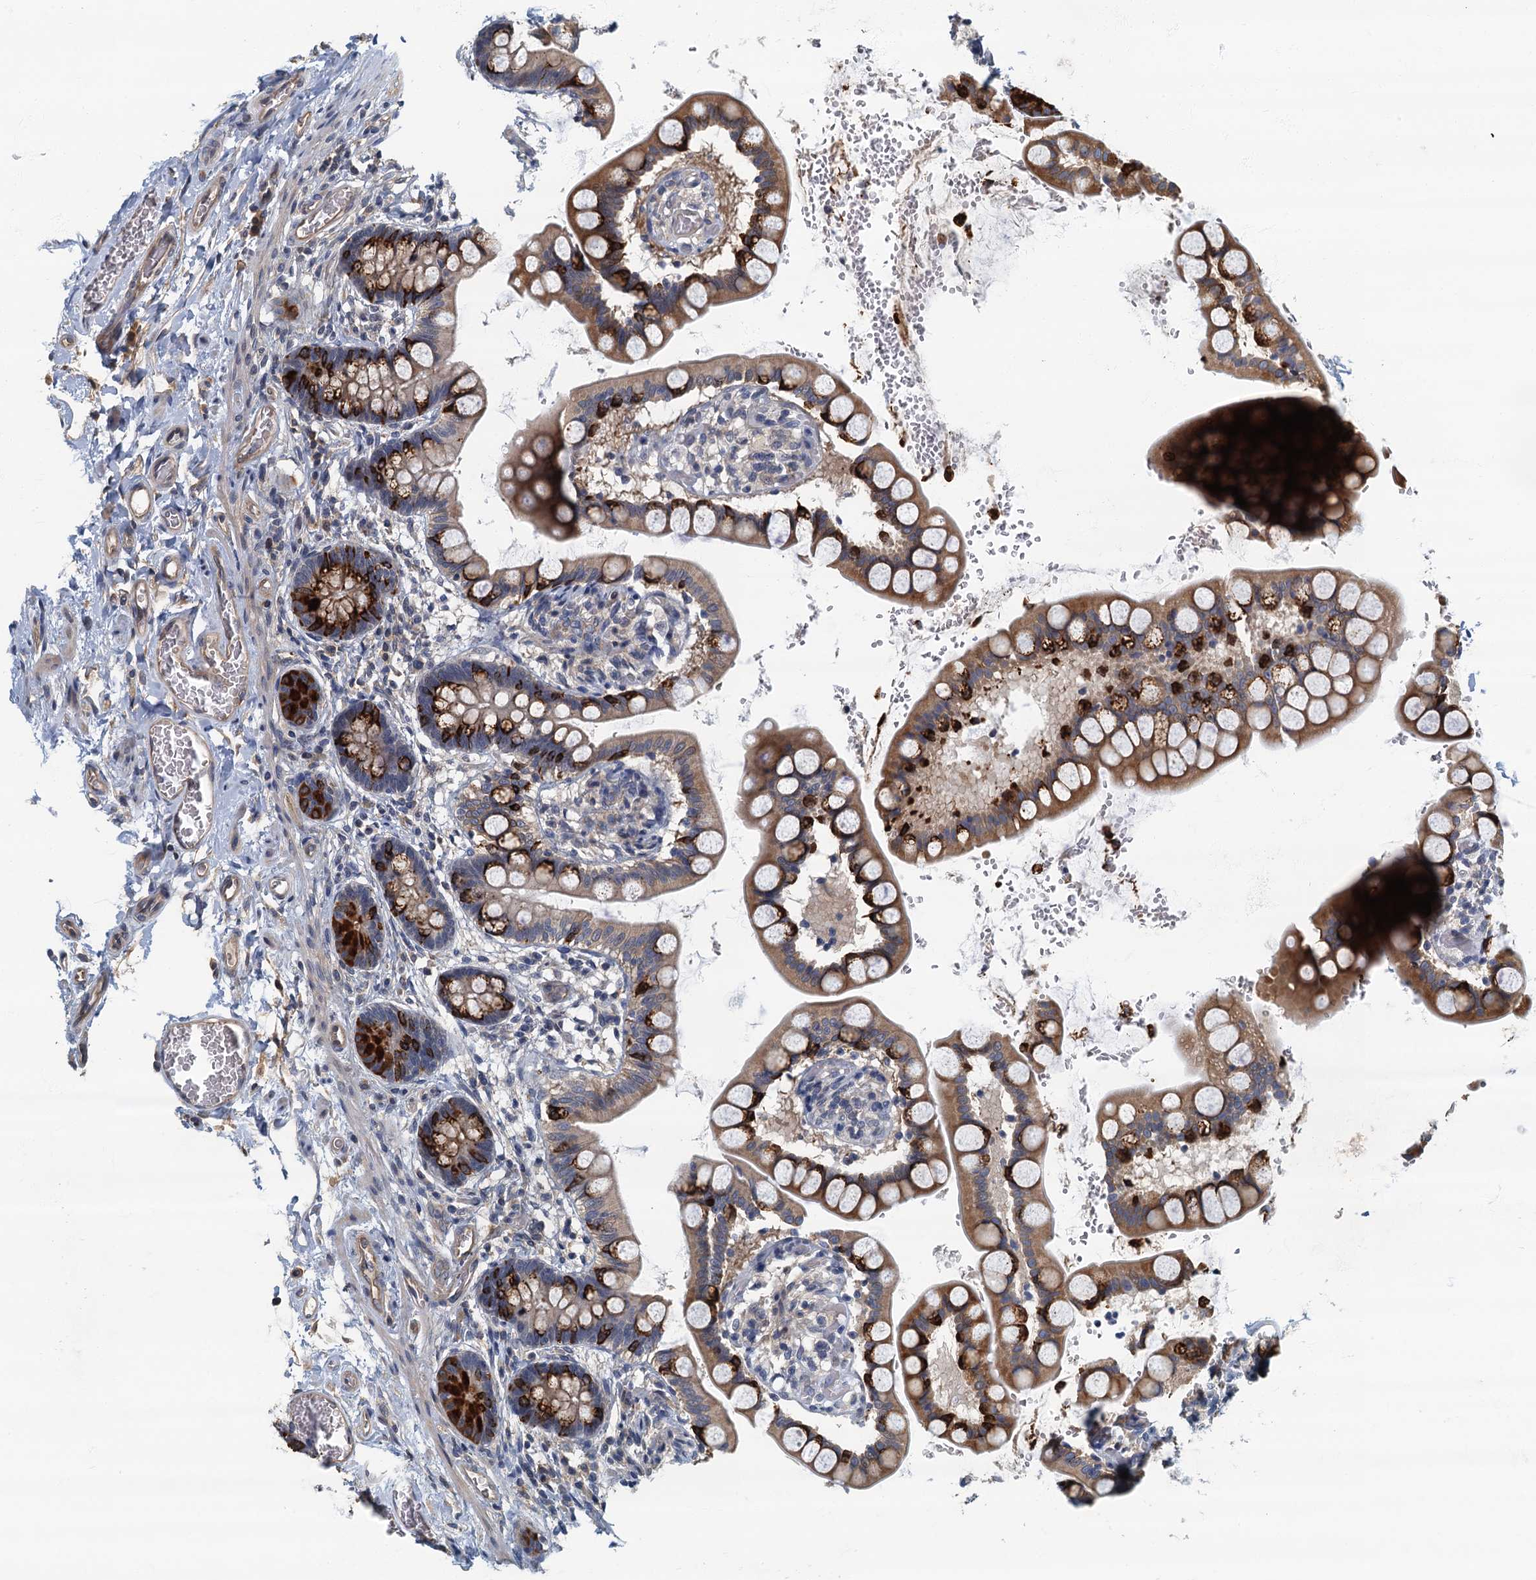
{"staining": {"intensity": "strong", "quantity": "25%-75%", "location": "cytoplasmic/membranous"}, "tissue": "small intestine", "cell_type": "Glandular cells", "image_type": "normal", "snomed": [{"axis": "morphology", "description": "Normal tissue, NOS"}, {"axis": "topography", "description": "Small intestine"}], "caption": "IHC image of unremarkable small intestine: human small intestine stained using immunohistochemistry (IHC) reveals high levels of strong protein expression localized specifically in the cytoplasmic/membranous of glandular cells, appearing as a cytoplasmic/membranous brown color.", "gene": "CKAP2L", "patient": {"sex": "male", "age": 52}}